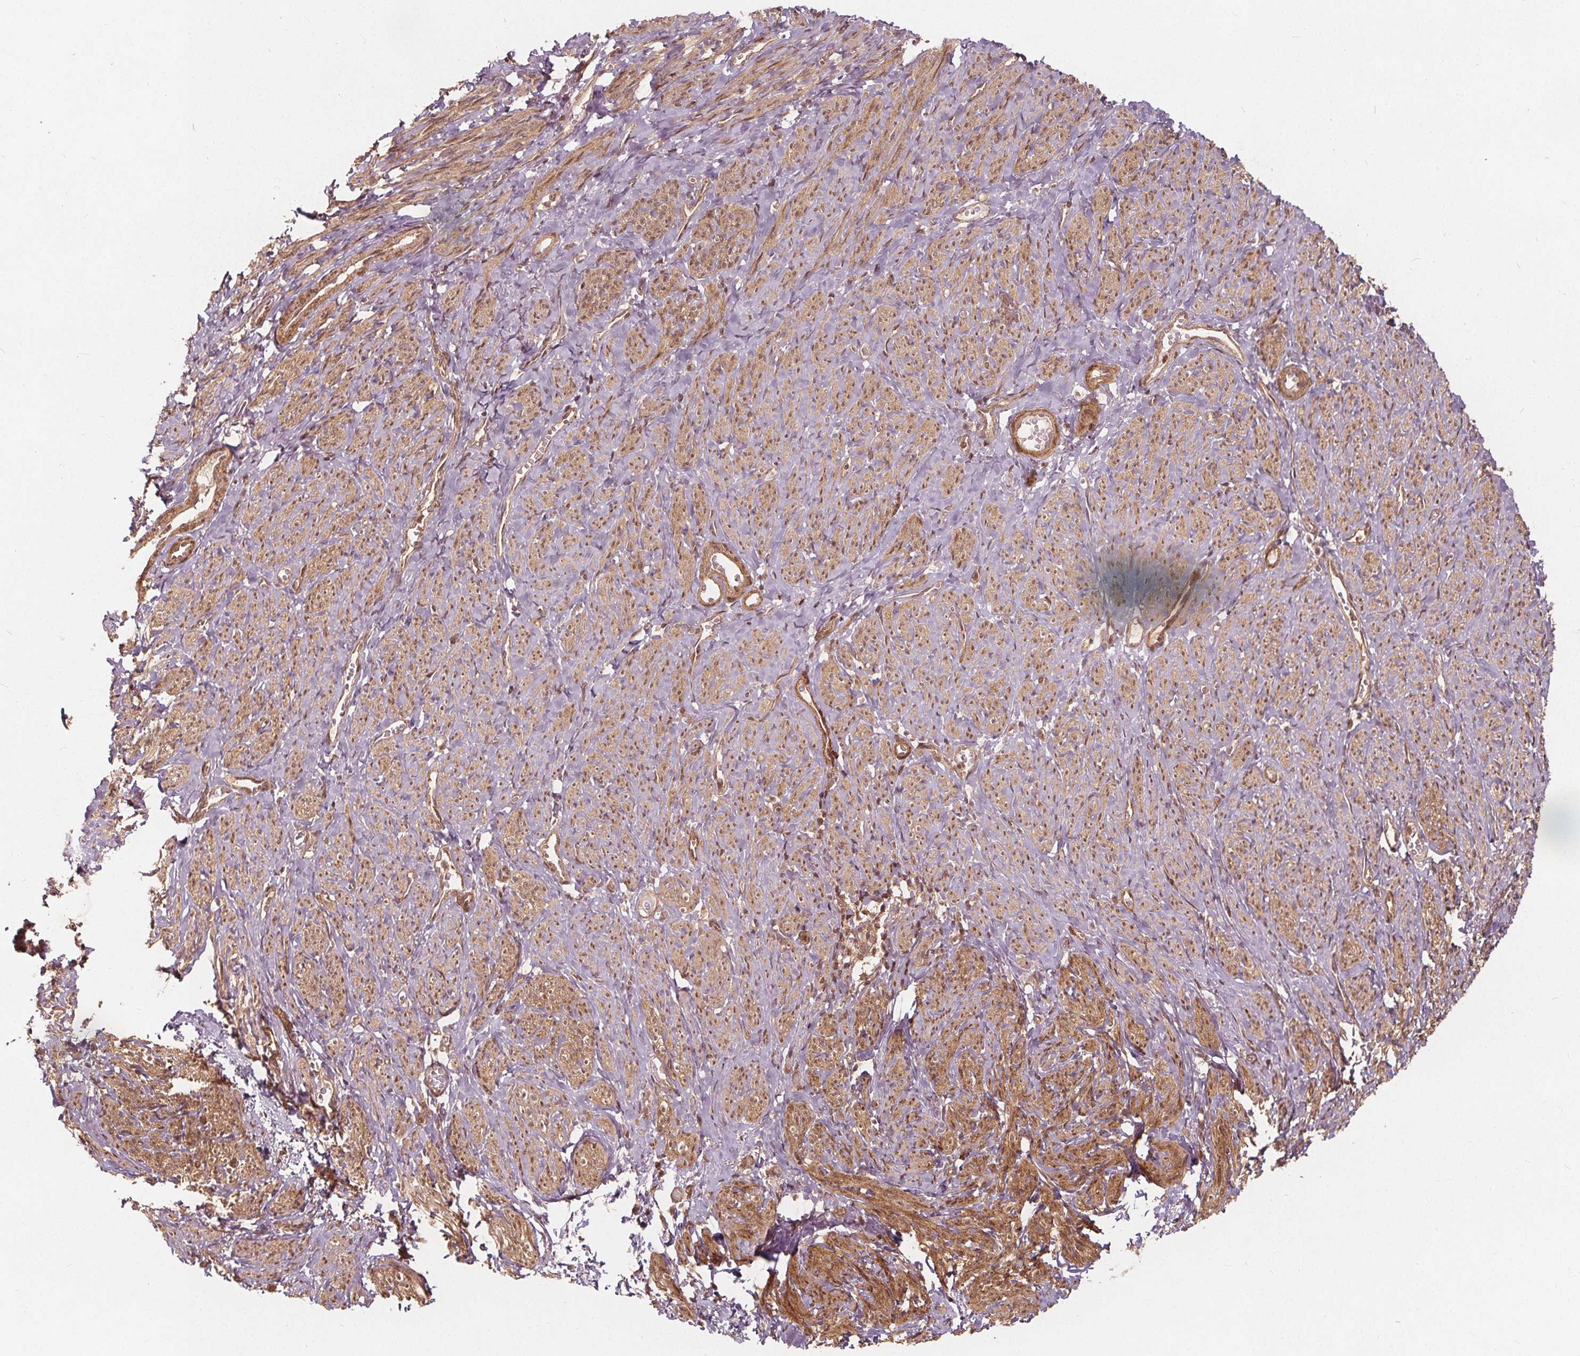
{"staining": {"intensity": "moderate", "quantity": ">75%", "location": "cytoplasmic/membranous,nuclear"}, "tissue": "smooth muscle", "cell_type": "Smooth muscle cells", "image_type": "normal", "snomed": [{"axis": "morphology", "description": "Normal tissue, NOS"}, {"axis": "topography", "description": "Smooth muscle"}], "caption": "Smooth muscle cells show medium levels of moderate cytoplasmic/membranous,nuclear staining in approximately >75% of cells in benign smooth muscle. The staining is performed using DAB (3,3'-diaminobenzidine) brown chromogen to label protein expression. The nuclei are counter-stained blue using hematoxylin.", "gene": "PPP1CB", "patient": {"sex": "female", "age": 65}}